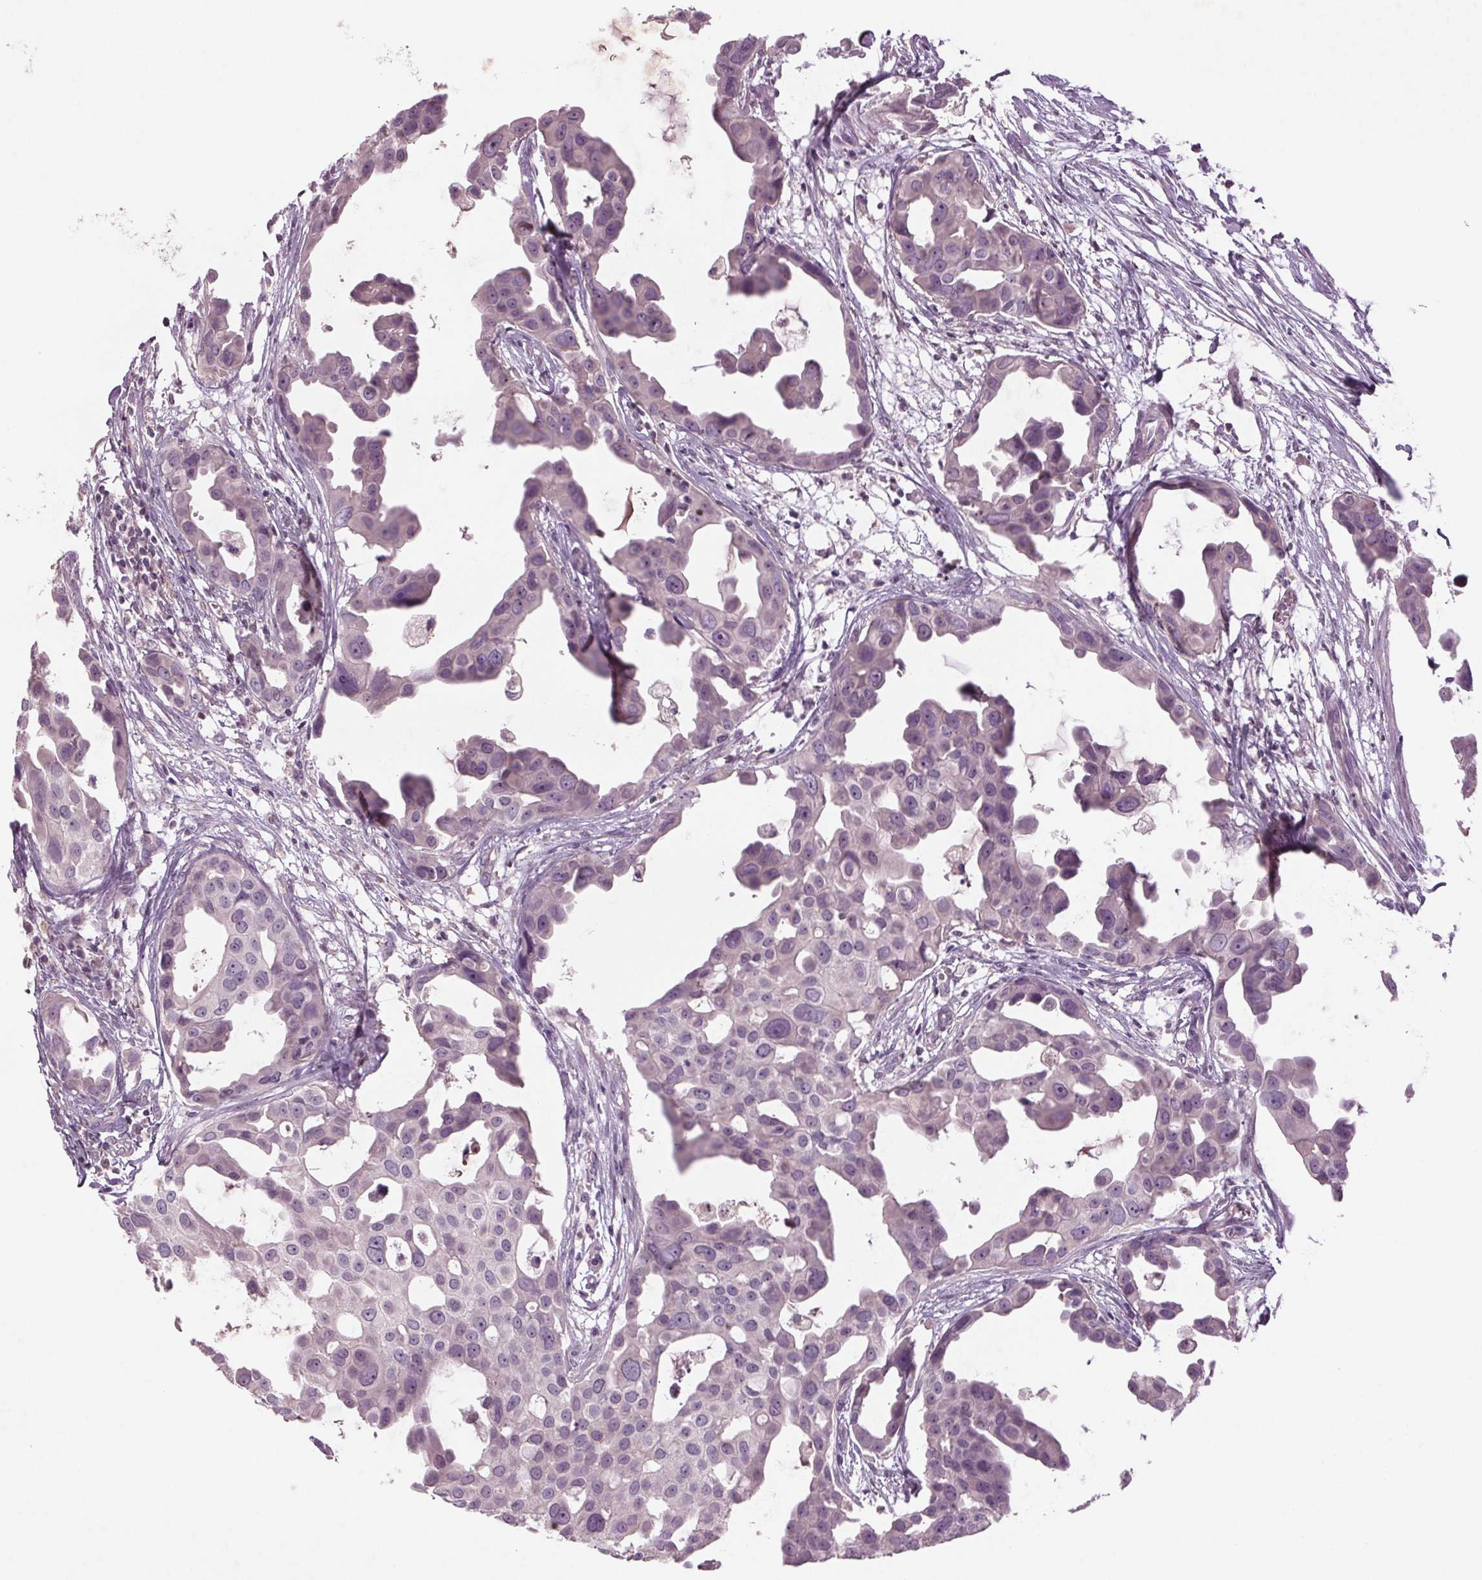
{"staining": {"intensity": "negative", "quantity": "none", "location": "none"}, "tissue": "breast cancer", "cell_type": "Tumor cells", "image_type": "cancer", "snomed": [{"axis": "morphology", "description": "Duct carcinoma"}, {"axis": "topography", "description": "Breast"}], "caption": "Immunohistochemistry of infiltrating ductal carcinoma (breast) demonstrates no staining in tumor cells. The staining is performed using DAB (3,3'-diaminobenzidine) brown chromogen with nuclei counter-stained in using hematoxylin.", "gene": "BHLHE22", "patient": {"sex": "female", "age": 38}}